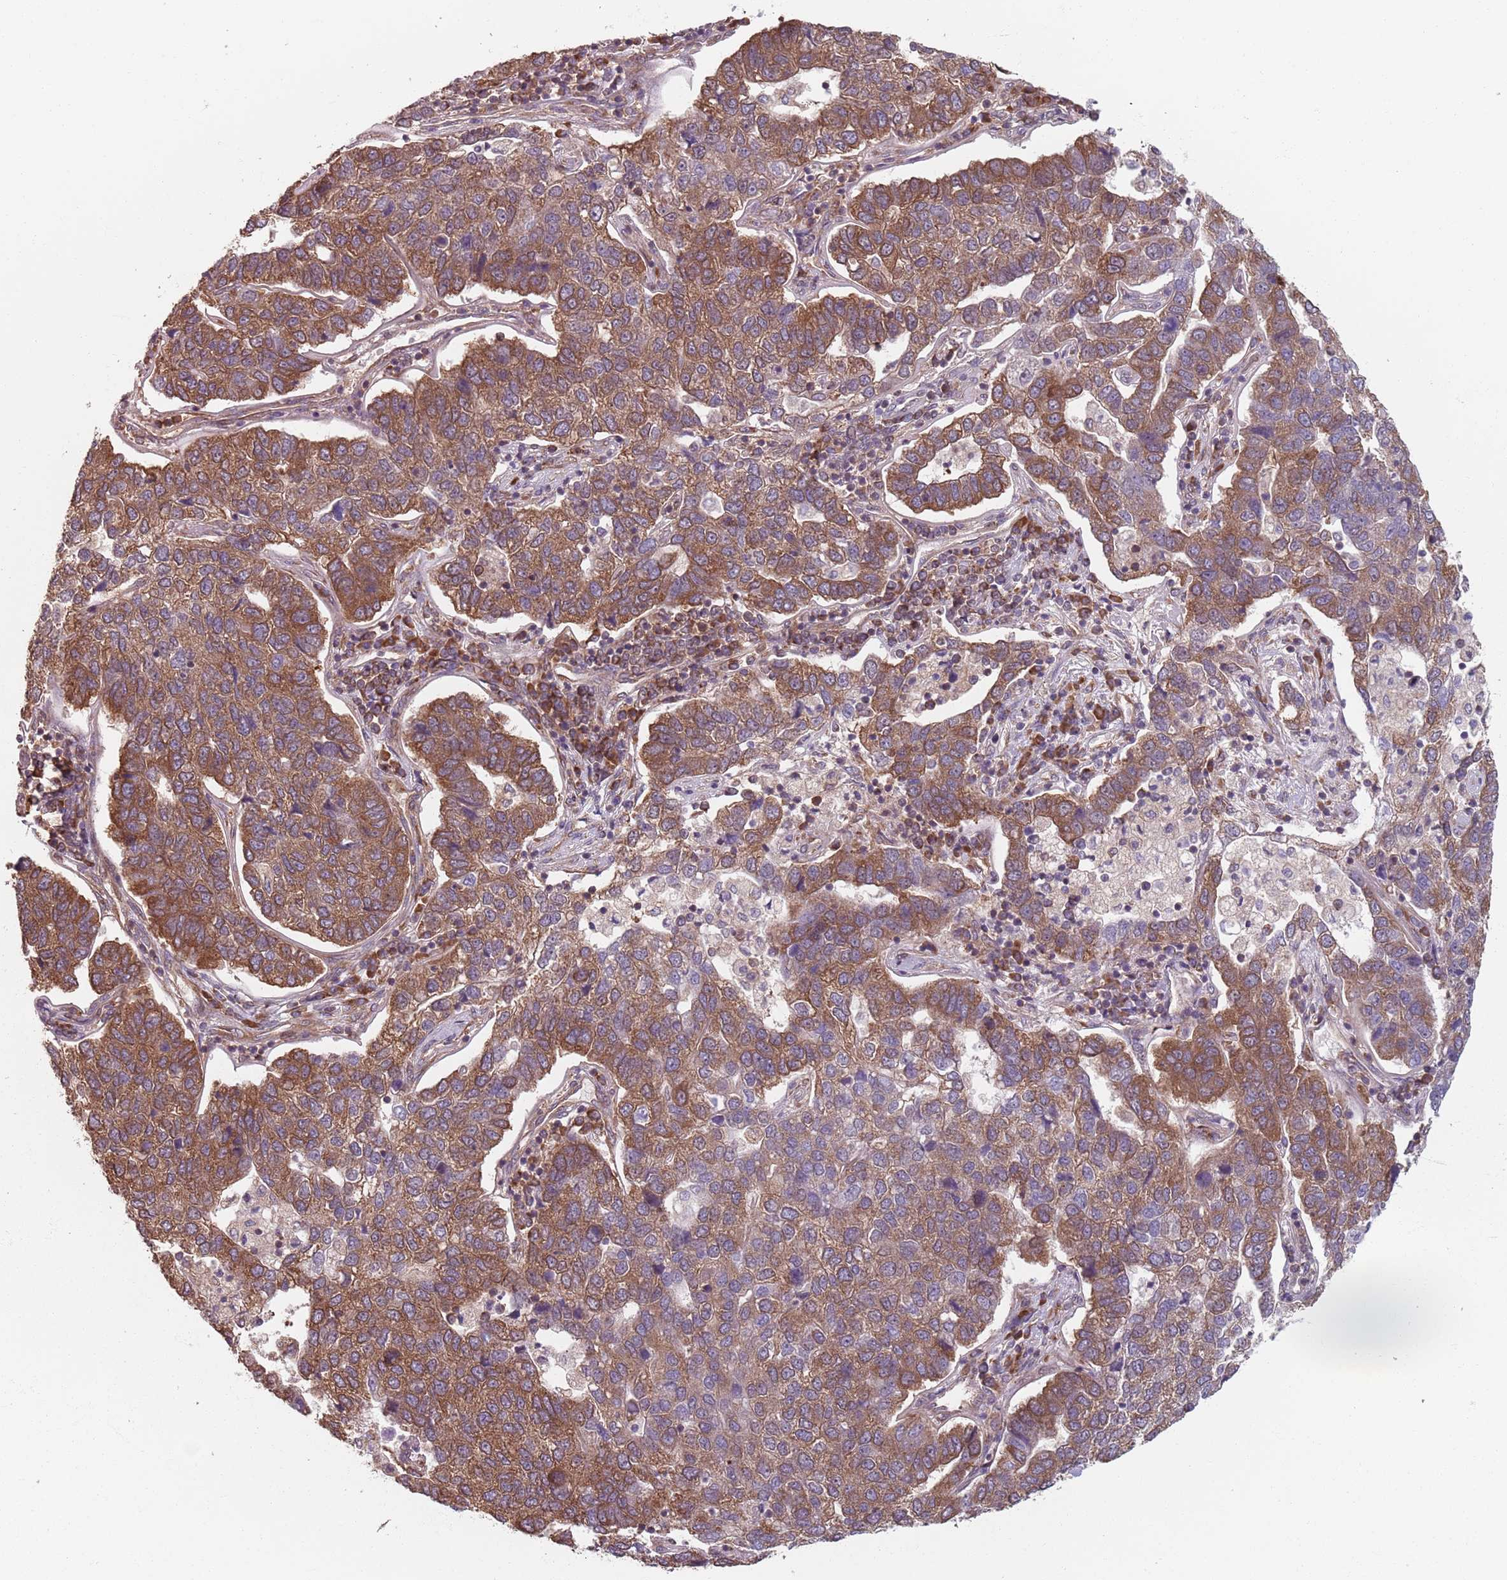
{"staining": {"intensity": "moderate", "quantity": "<25%", "location": "cytoplasmic/membranous"}, "tissue": "pancreatic cancer", "cell_type": "Tumor cells", "image_type": "cancer", "snomed": [{"axis": "morphology", "description": "Adenocarcinoma, NOS"}, {"axis": "topography", "description": "Pancreas"}], "caption": "Brown immunohistochemical staining in human adenocarcinoma (pancreatic) reveals moderate cytoplasmic/membranous expression in about <25% of tumor cells. (IHC, brightfield microscopy, high magnification).", "gene": "NOTCH3", "patient": {"sex": "female", "age": 61}}